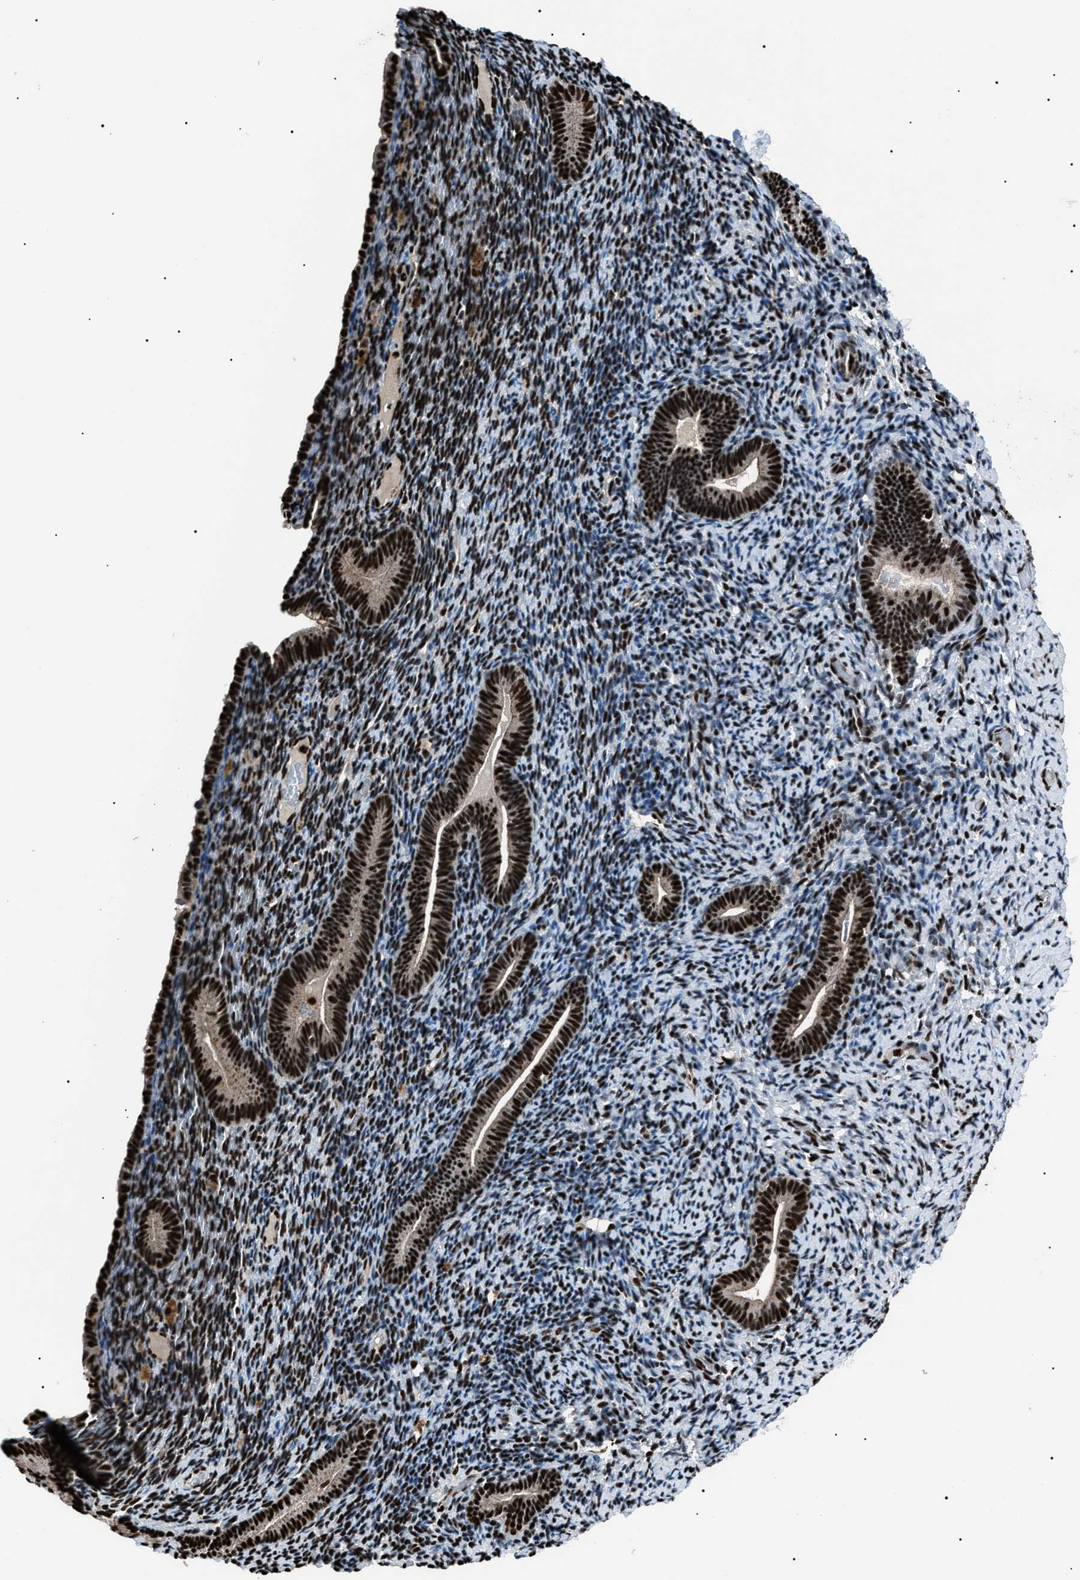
{"staining": {"intensity": "strong", "quantity": "<25%", "location": "nuclear"}, "tissue": "endometrium", "cell_type": "Cells in endometrial stroma", "image_type": "normal", "snomed": [{"axis": "morphology", "description": "Normal tissue, NOS"}, {"axis": "topography", "description": "Endometrium"}], "caption": "The histopathology image demonstrates a brown stain indicating the presence of a protein in the nuclear of cells in endometrial stroma in endometrium.", "gene": "PRKX", "patient": {"sex": "female", "age": 51}}